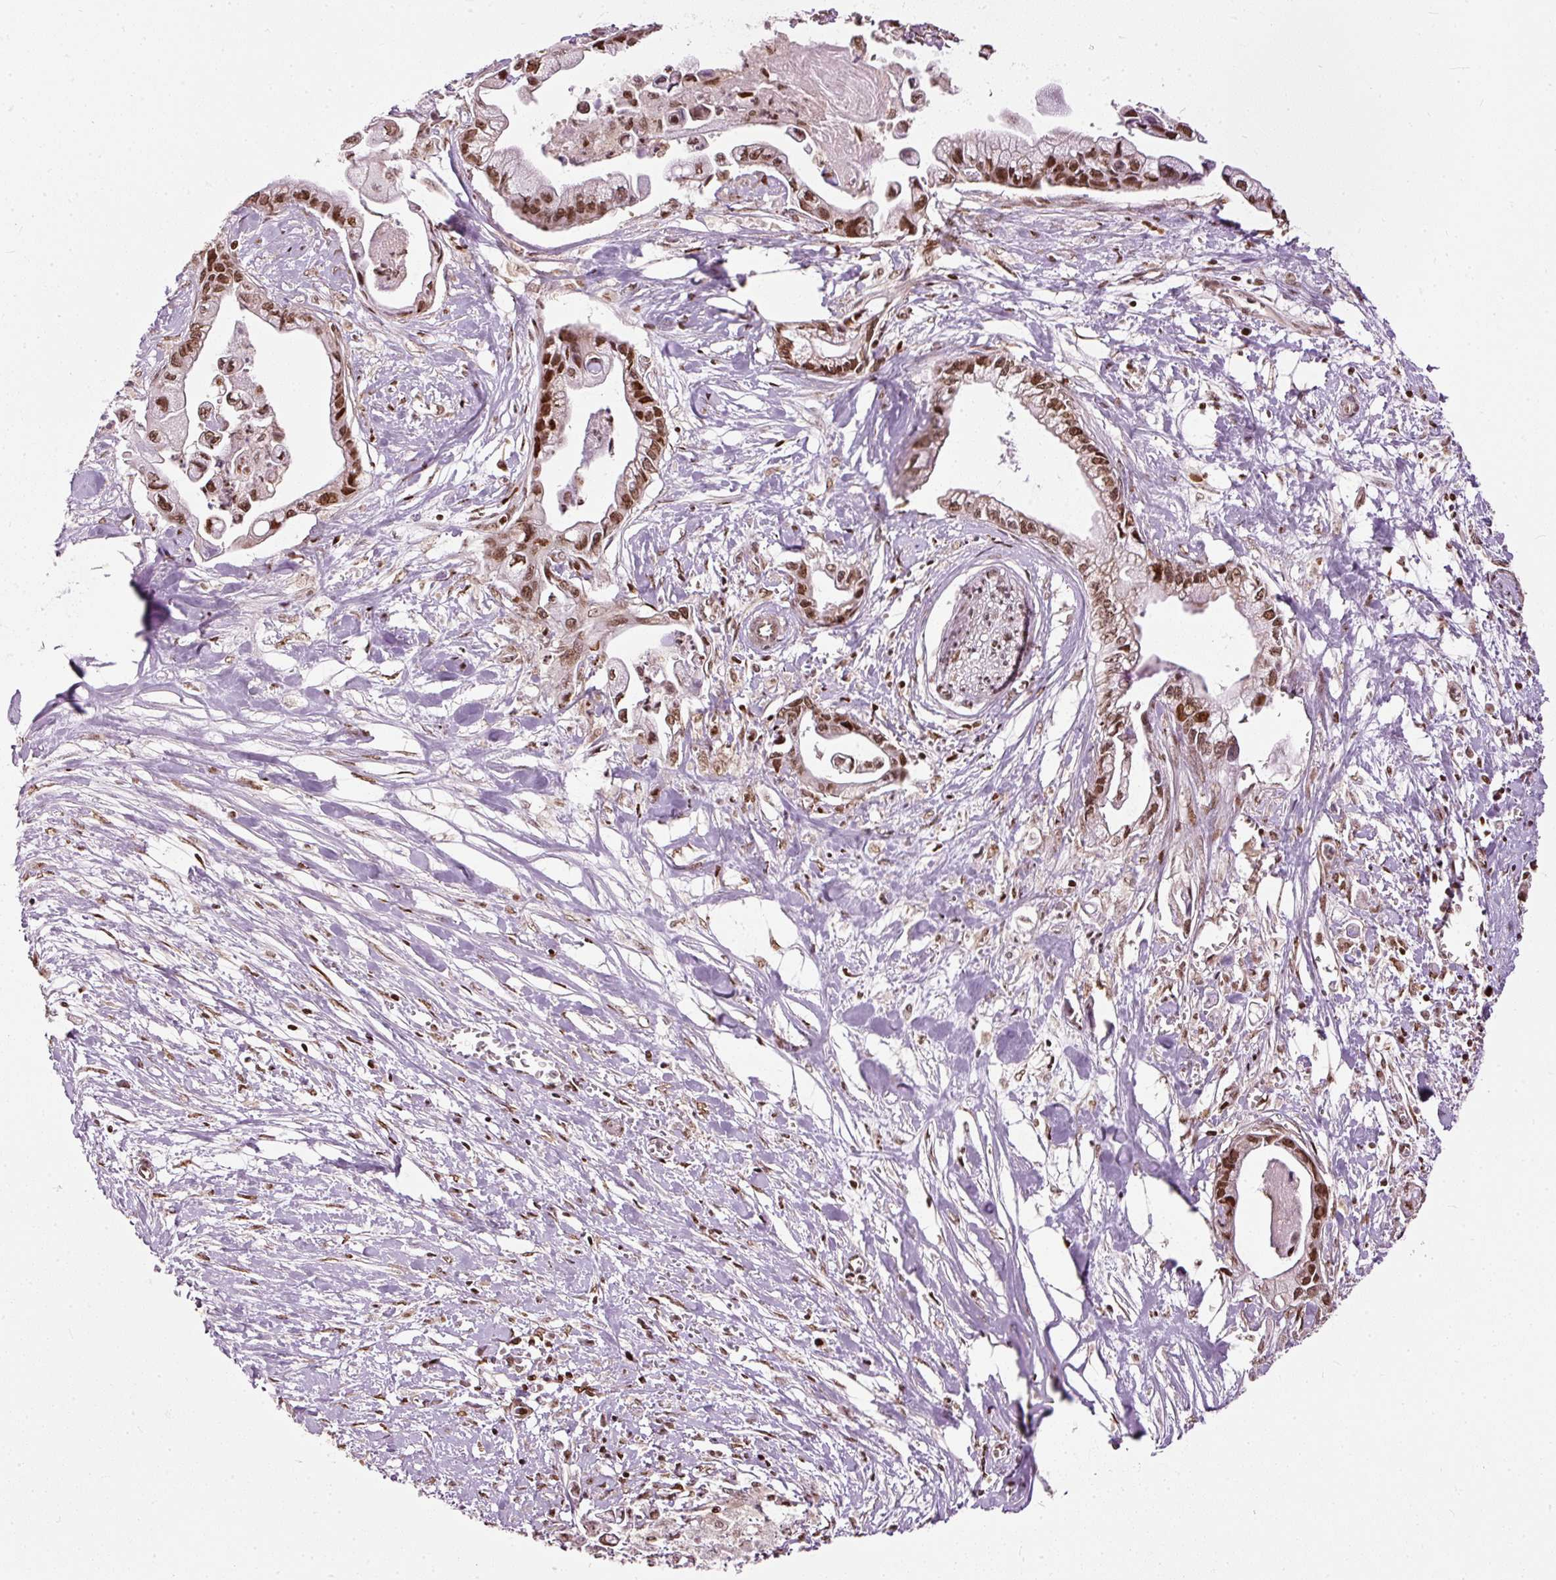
{"staining": {"intensity": "strong", "quantity": ">75%", "location": "nuclear"}, "tissue": "pancreatic cancer", "cell_type": "Tumor cells", "image_type": "cancer", "snomed": [{"axis": "morphology", "description": "Adenocarcinoma, NOS"}, {"axis": "topography", "description": "Pancreas"}], "caption": "Immunohistochemical staining of adenocarcinoma (pancreatic) displays strong nuclear protein expression in approximately >75% of tumor cells.", "gene": "ZNF778", "patient": {"sex": "male", "age": 61}}